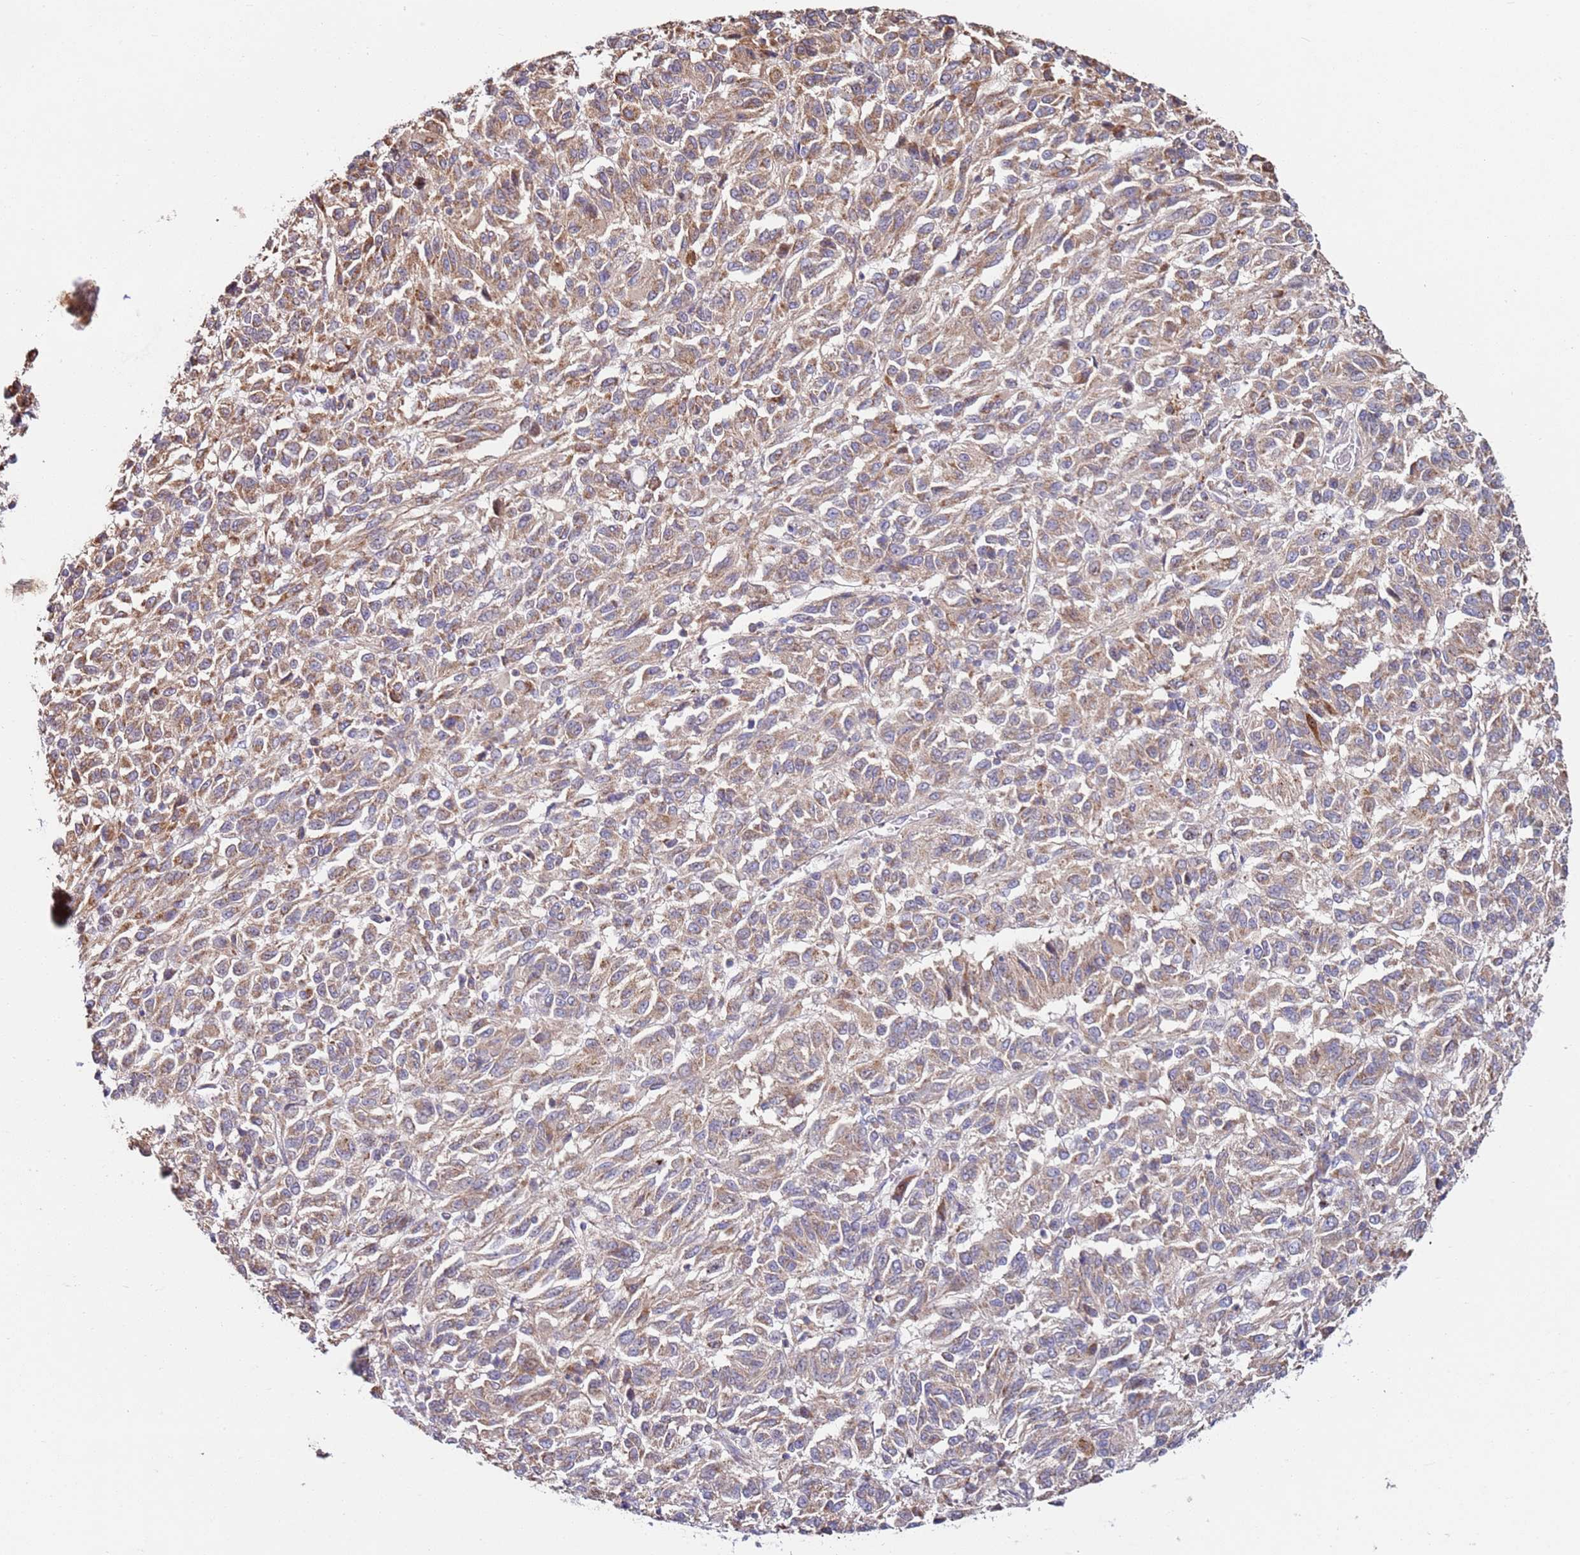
{"staining": {"intensity": "moderate", "quantity": ">75%", "location": "cytoplasmic/membranous"}, "tissue": "melanoma", "cell_type": "Tumor cells", "image_type": "cancer", "snomed": [{"axis": "morphology", "description": "Malignant melanoma, Metastatic site"}, {"axis": "topography", "description": "Lung"}], "caption": "Human melanoma stained for a protein (brown) shows moderate cytoplasmic/membranous positive positivity in approximately >75% of tumor cells.", "gene": "CNOT9", "patient": {"sex": "male", "age": 64}}